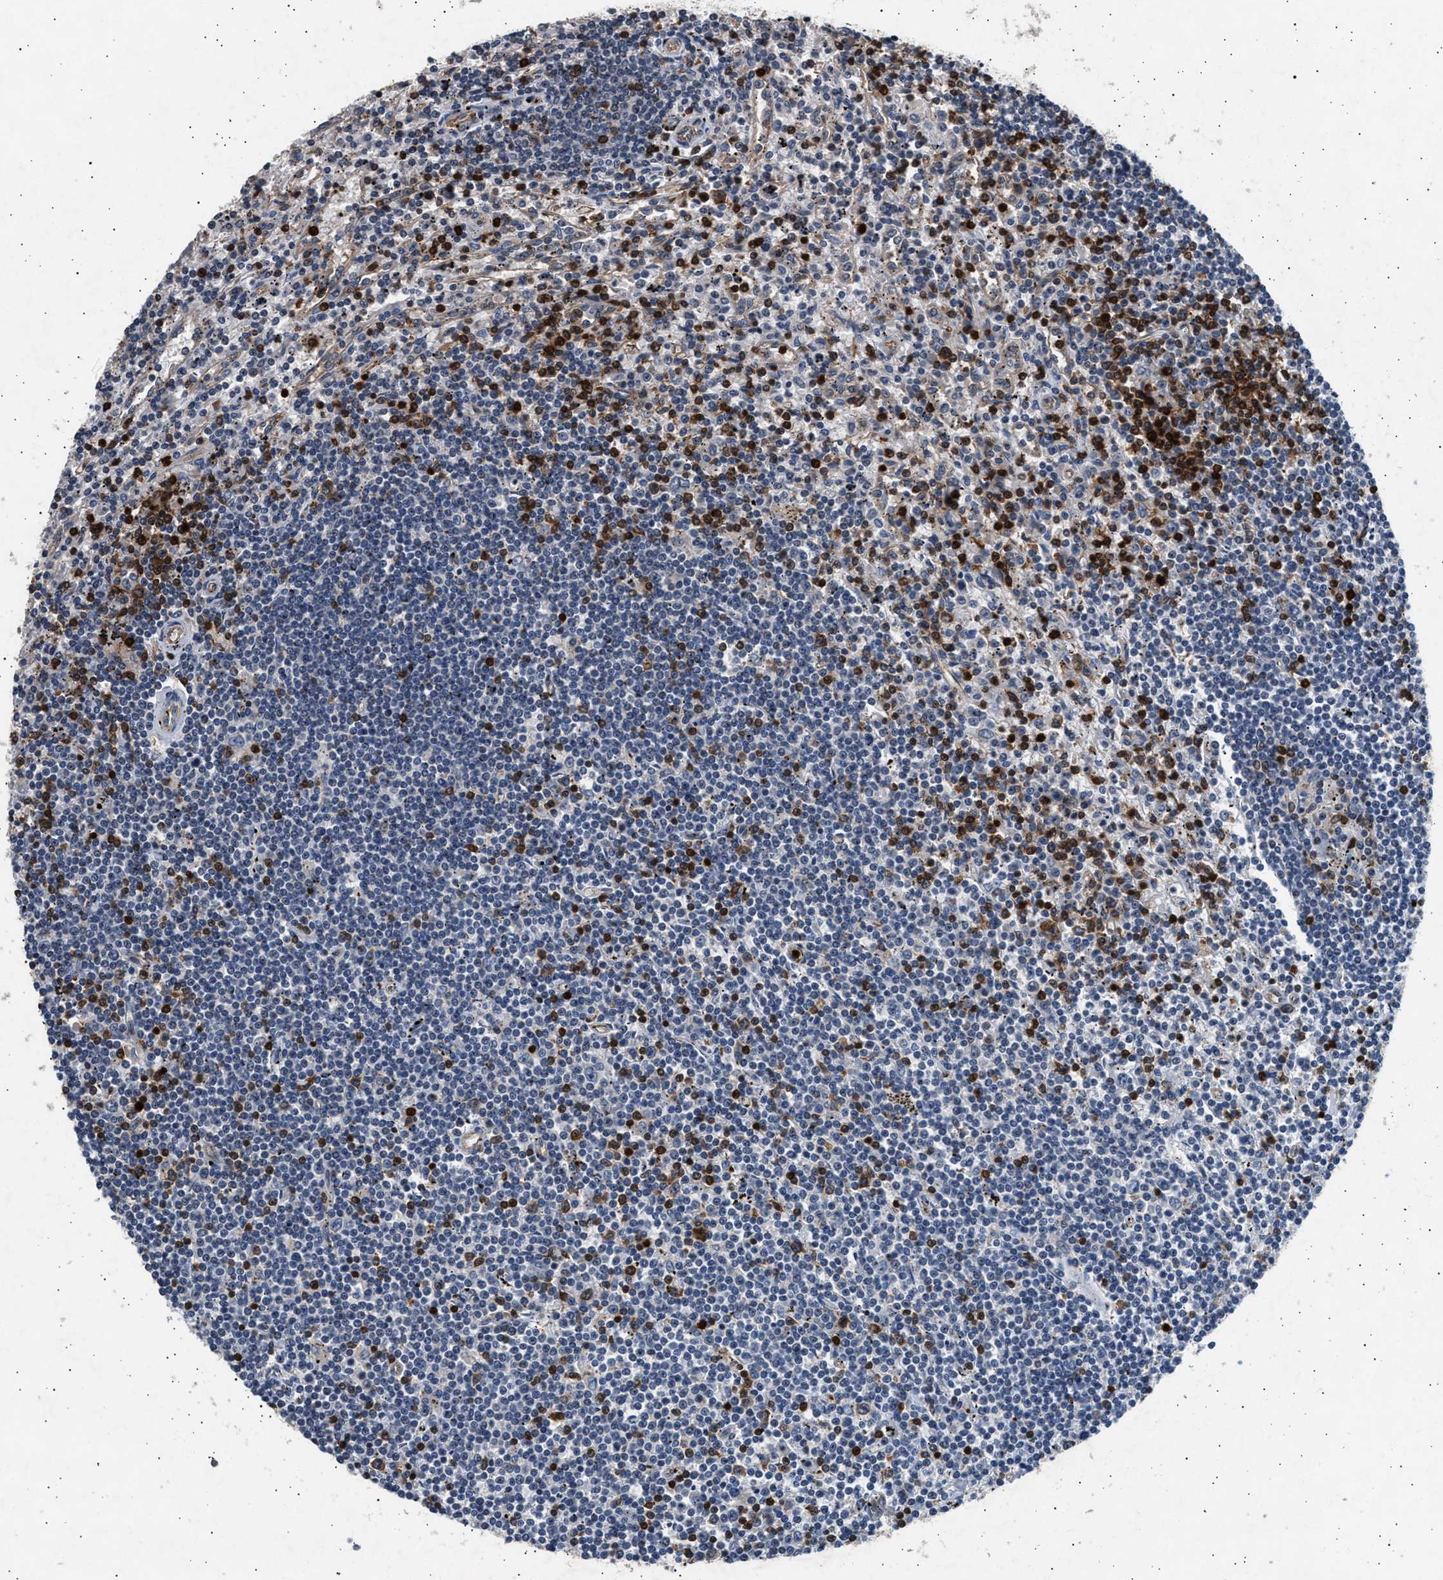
{"staining": {"intensity": "negative", "quantity": "none", "location": "none"}, "tissue": "lymphoma", "cell_type": "Tumor cells", "image_type": "cancer", "snomed": [{"axis": "morphology", "description": "Malignant lymphoma, non-Hodgkin's type, Low grade"}, {"axis": "topography", "description": "Spleen"}], "caption": "Protein analysis of lymphoma reveals no significant staining in tumor cells. The staining is performed using DAB (3,3'-diaminobenzidine) brown chromogen with nuclei counter-stained in using hematoxylin.", "gene": "GRAP2", "patient": {"sex": "male", "age": 76}}